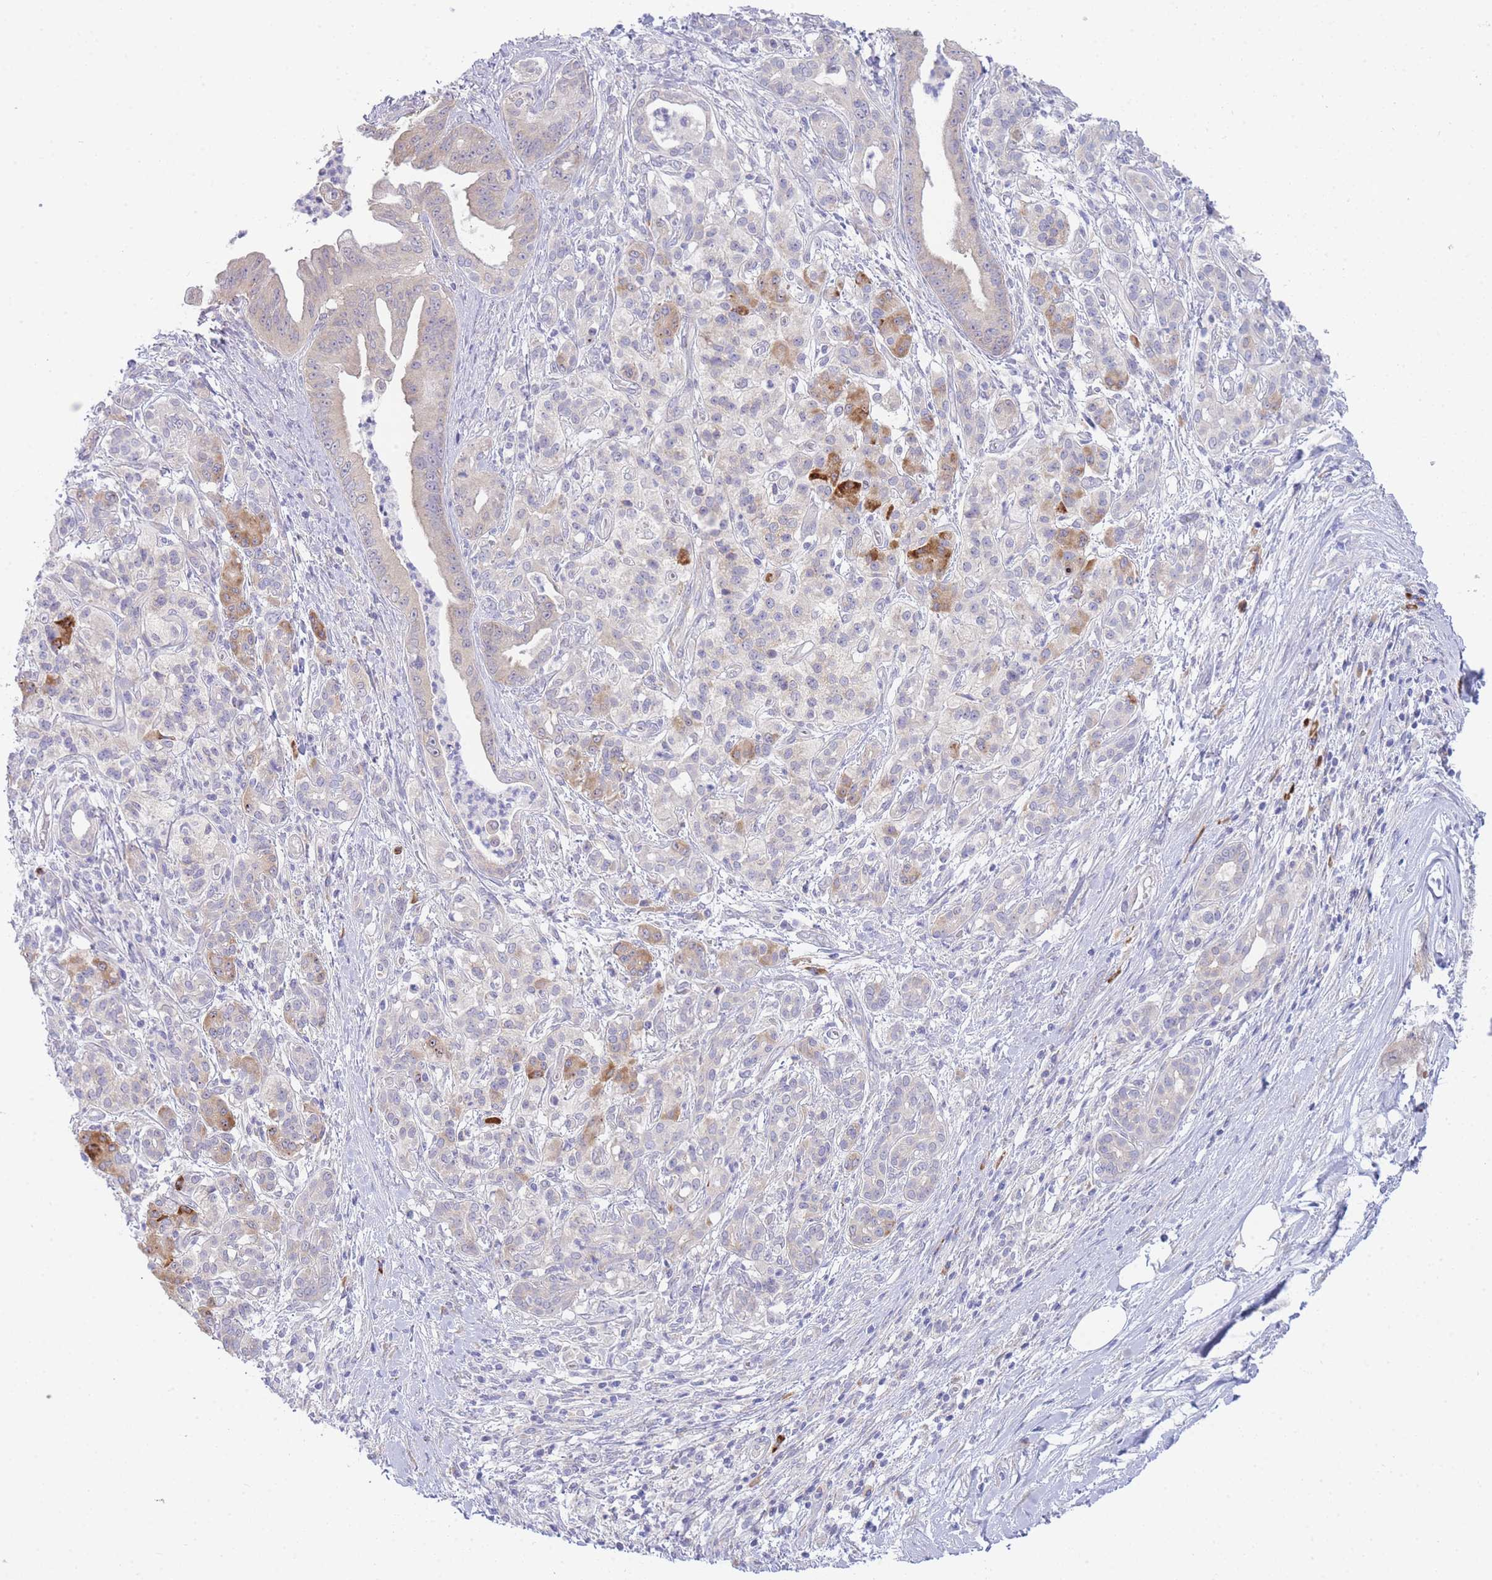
{"staining": {"intensity": "negative", "quantity": "none", "location": "none"}, "tissue": "pancreatic cancer", "cell_type": "Tumor cells", "image_type": "cancer", "snomed": [{"axis": "morphology", "description": "Adenocarcinoma, NOS"}, {"axis": "topography", "description": "Pancreas"}], "caption": "Tumor cells are negative for protein expression in human pancreatic cancer.", "gene": "ZNF510", "patient": {"sex": "male", "age": 58}}